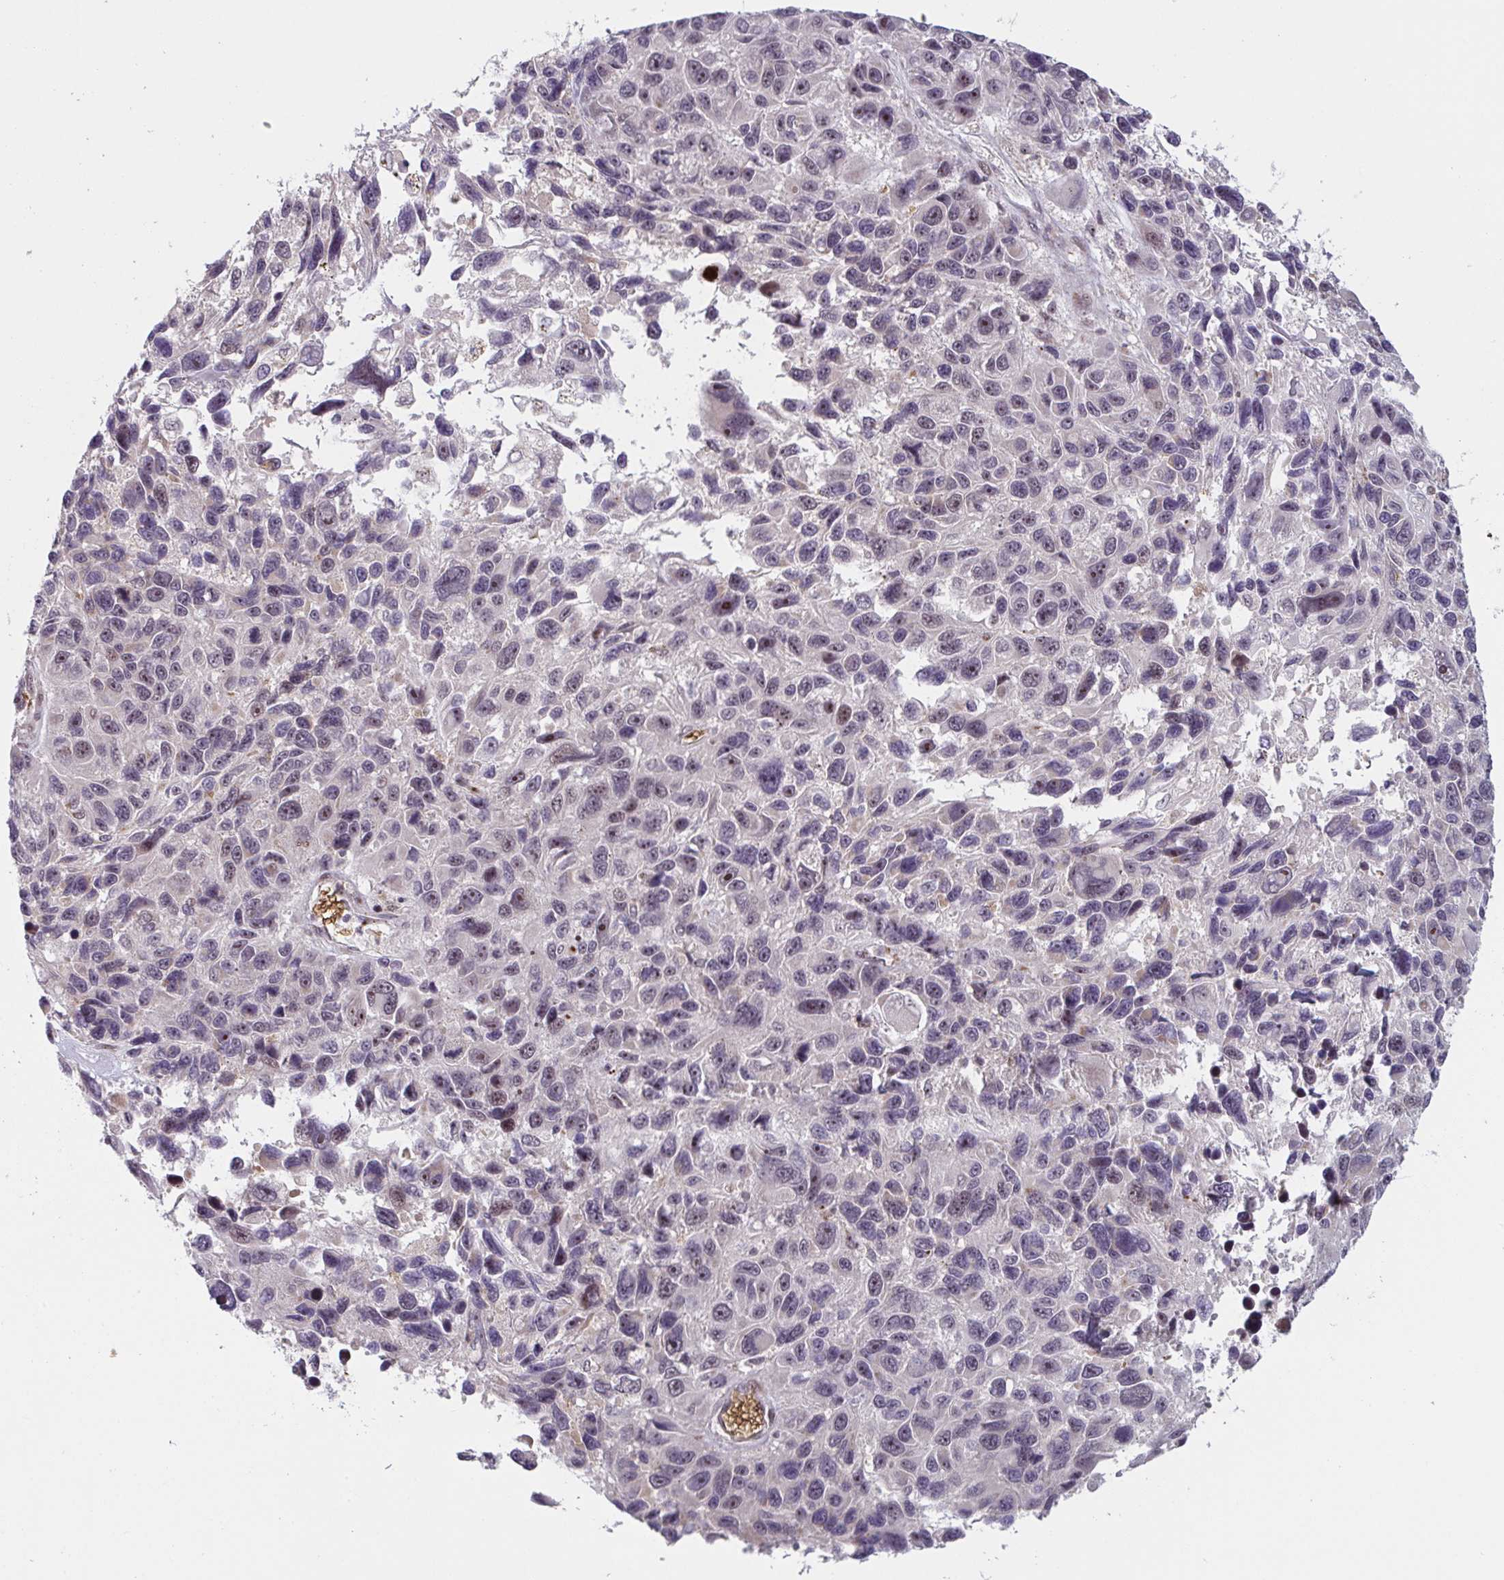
{"staining": {"intensity": "negative", "quantity": "none", "location": "none"}, "tissue": "melanoma", "cell_type": "Tumor cells", "image_type": "cancer", "snomed": [{"axis": "morphology", "description": "Malignant melanoma, NOS"}, {"axis": "topography", "description": "Skin"}], "caption": "DAB immunohistochemical staining of human melanoma shows no significant expression in tumor cells.", "gene": "NLRP13", "patient": {"sex": "male", "age": 53}}